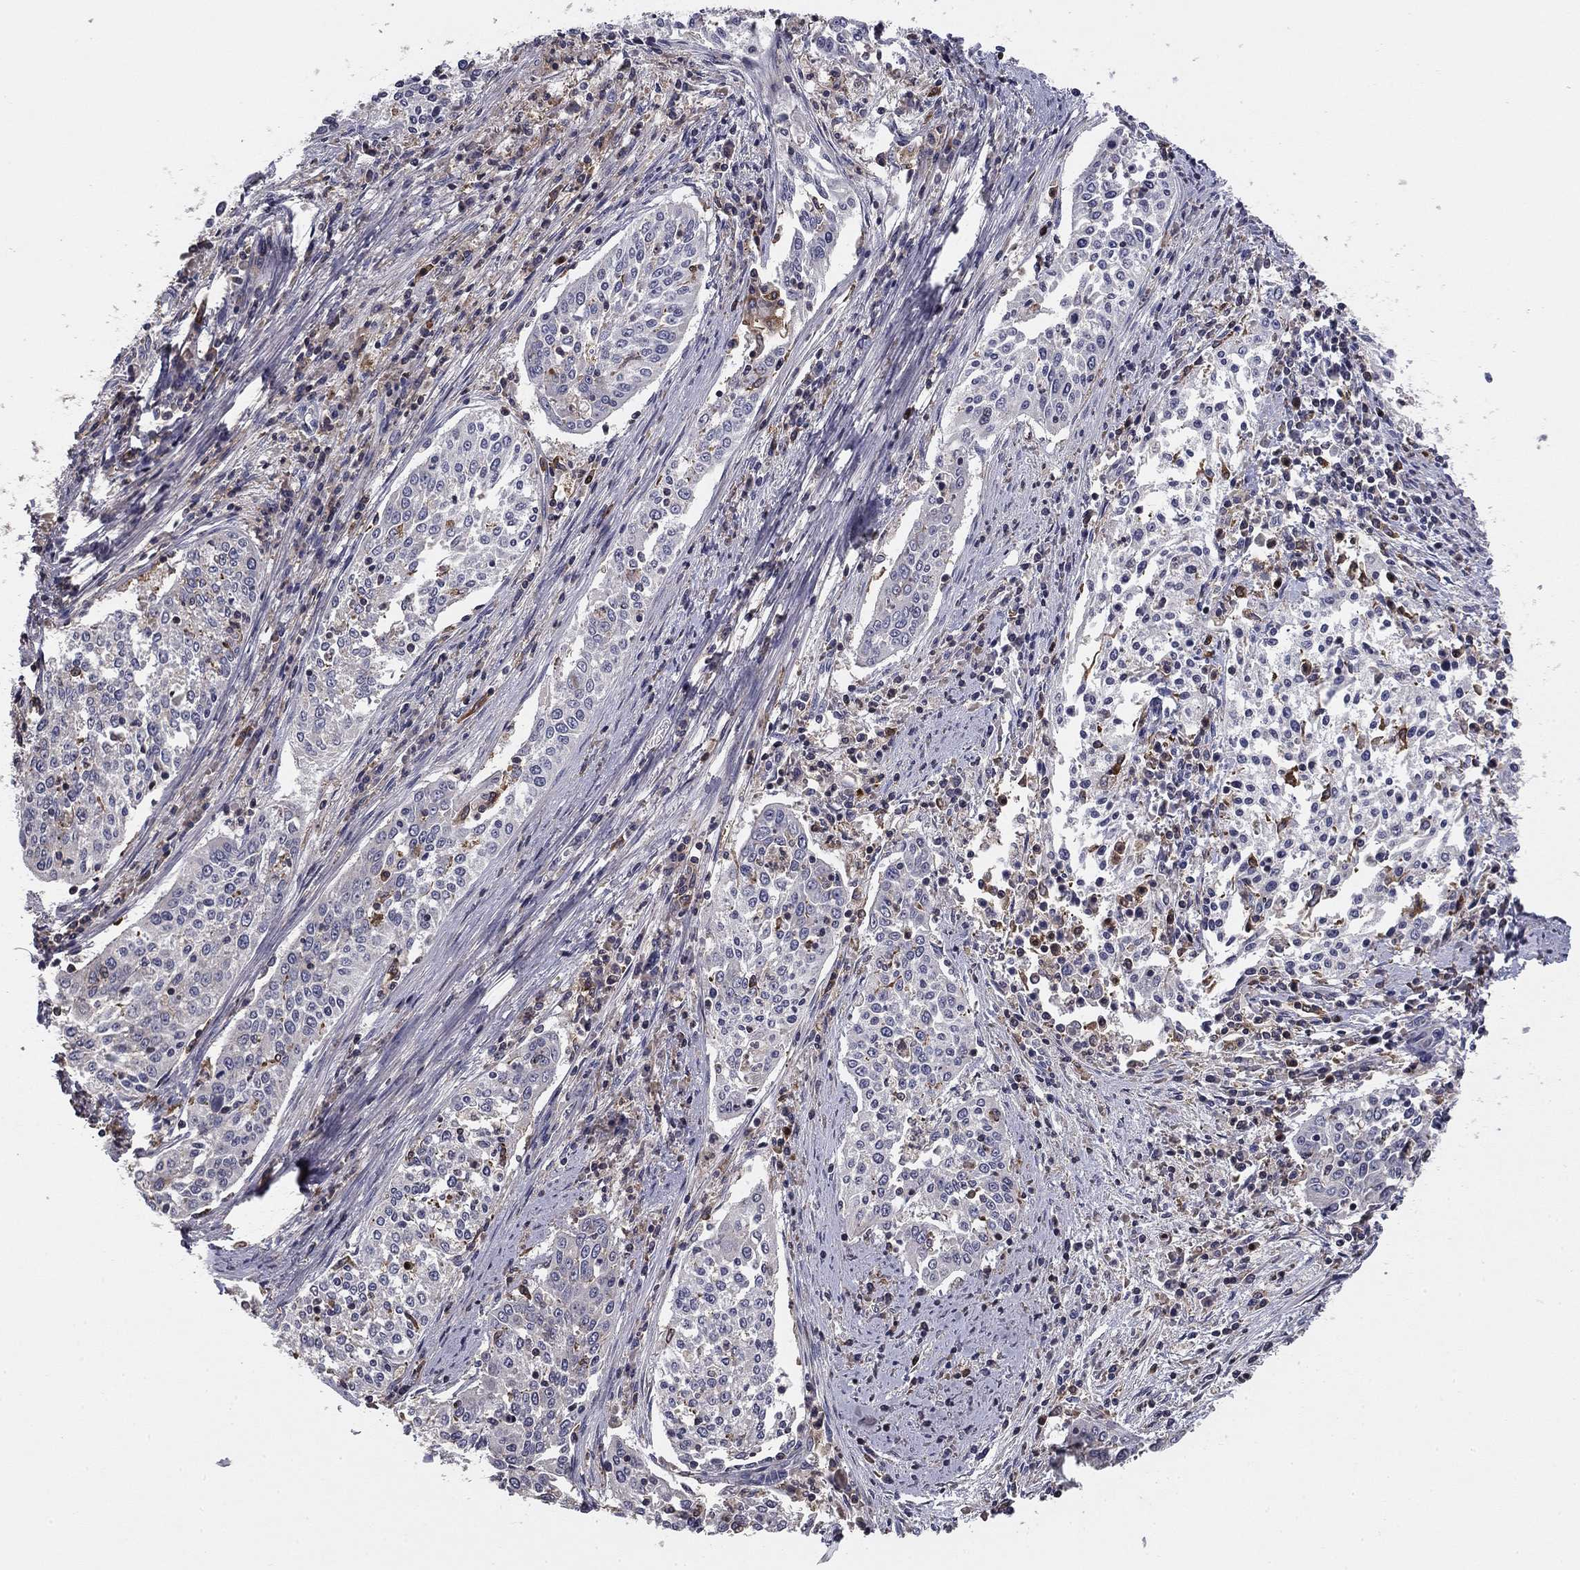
{"staining": {"intensity": "negative", "quantity": "none", "location": "none"}, "tissue": "cervical cancer", "cell_type": "Tumor cells", "image_type": "cancer", "snomed": [{"axis": "morphology", "description": "Squamous cell carcinoma, NOS"}, {"axis": "topography", "description": "Cervix"}], "caption": "Cervical cancer stained for a protein using immunohistochemistry reveals no staining tumor cells.", "gene": "PLCB2", "patient": {"sex": "female", "age": 41}}